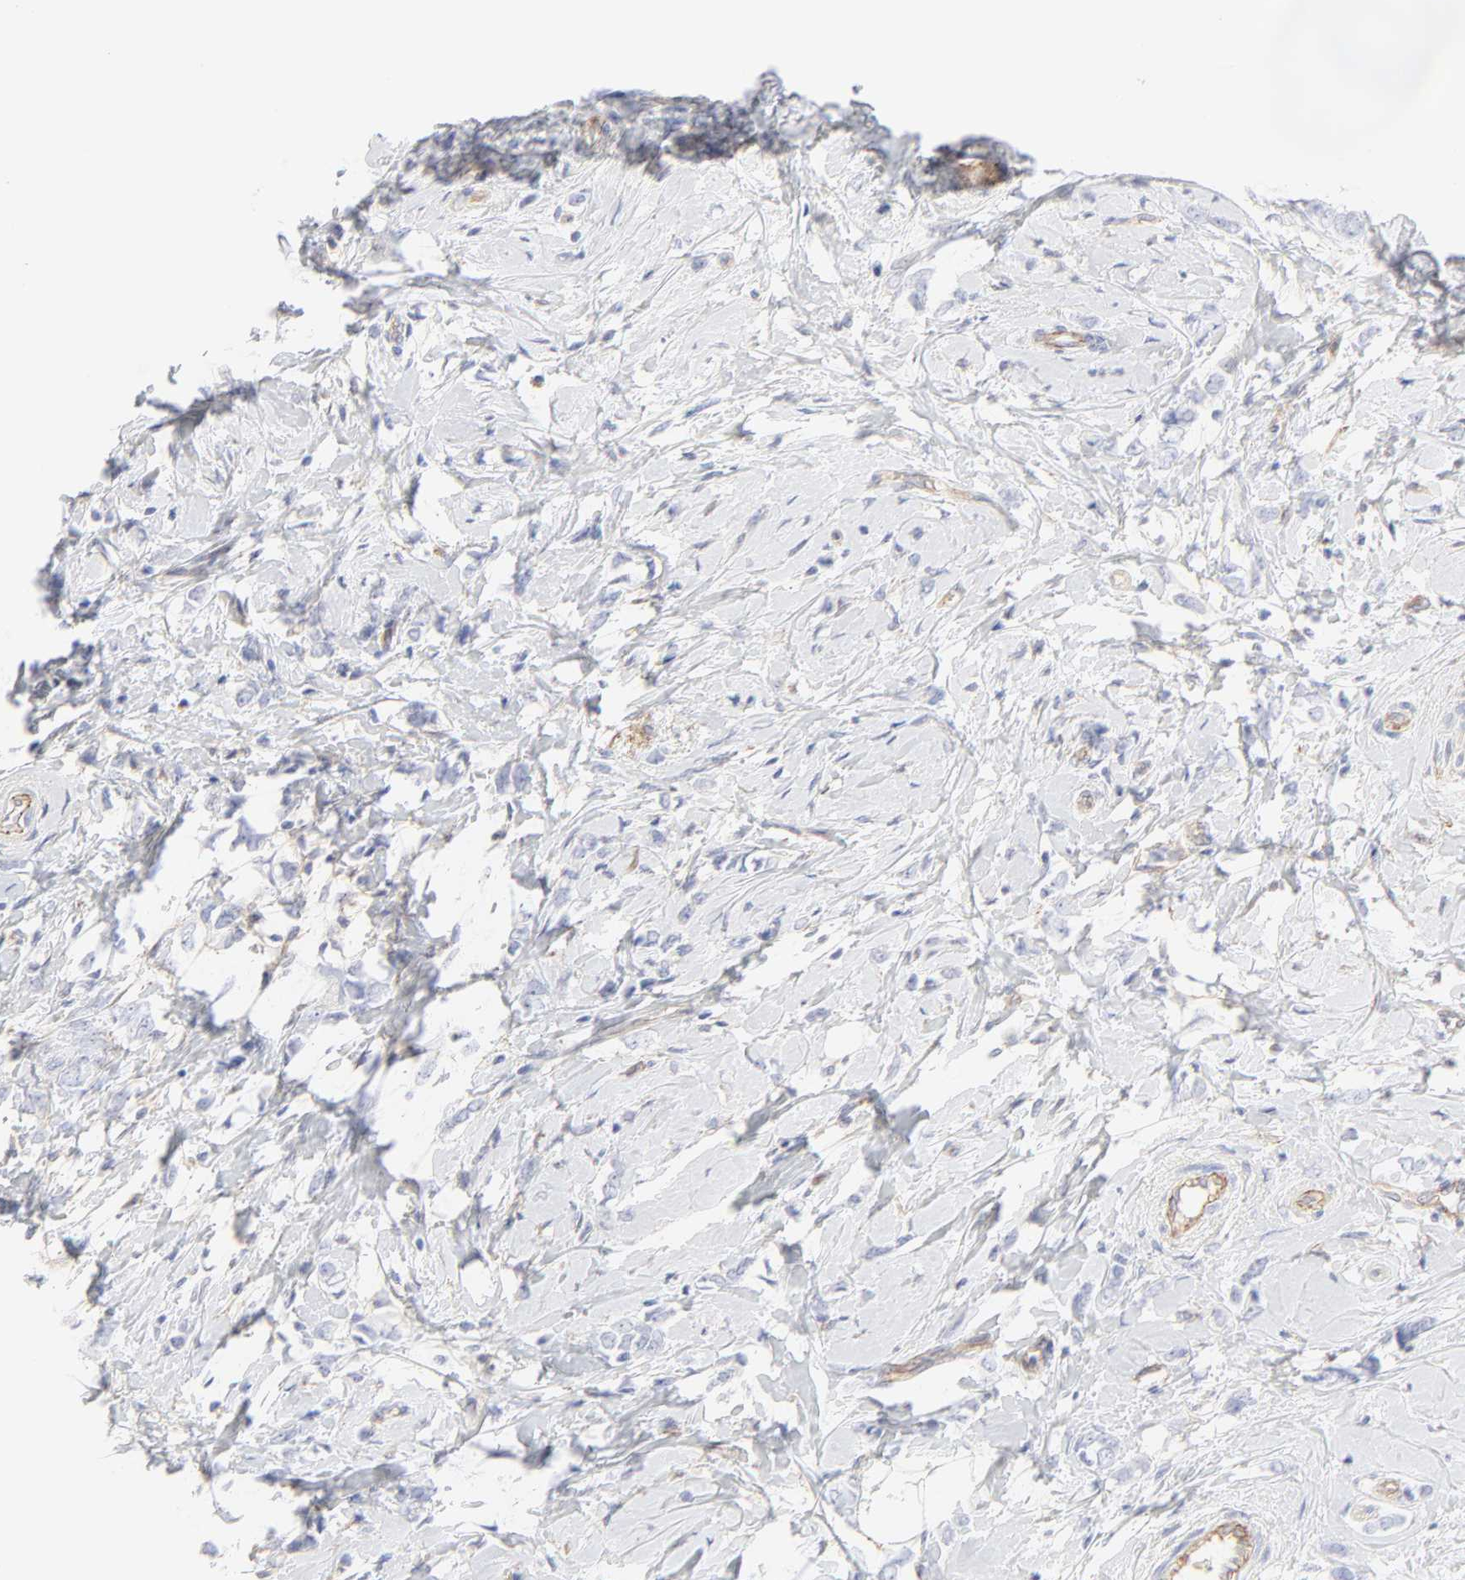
{"staining": {"intensity": "negative", "quantity": "none", "location": "none"}, "tissue": "breast cancer", "cell_type": "Tumor cells", "image_type": "cancer", "snomed": [{"axis": "morphology", "description": "Normal tissue, NOS"}, {"axis": "morphology", "description": "Lobular carcinoma"}, {"axis": "topography", "description": "Breast"}], "caption": "Image shows no protein positivity in tumor cells of lobular carcinoma (breast) tissue.", "gene": "ITGA5", "patient": {"sex": "female", "age": 47}}